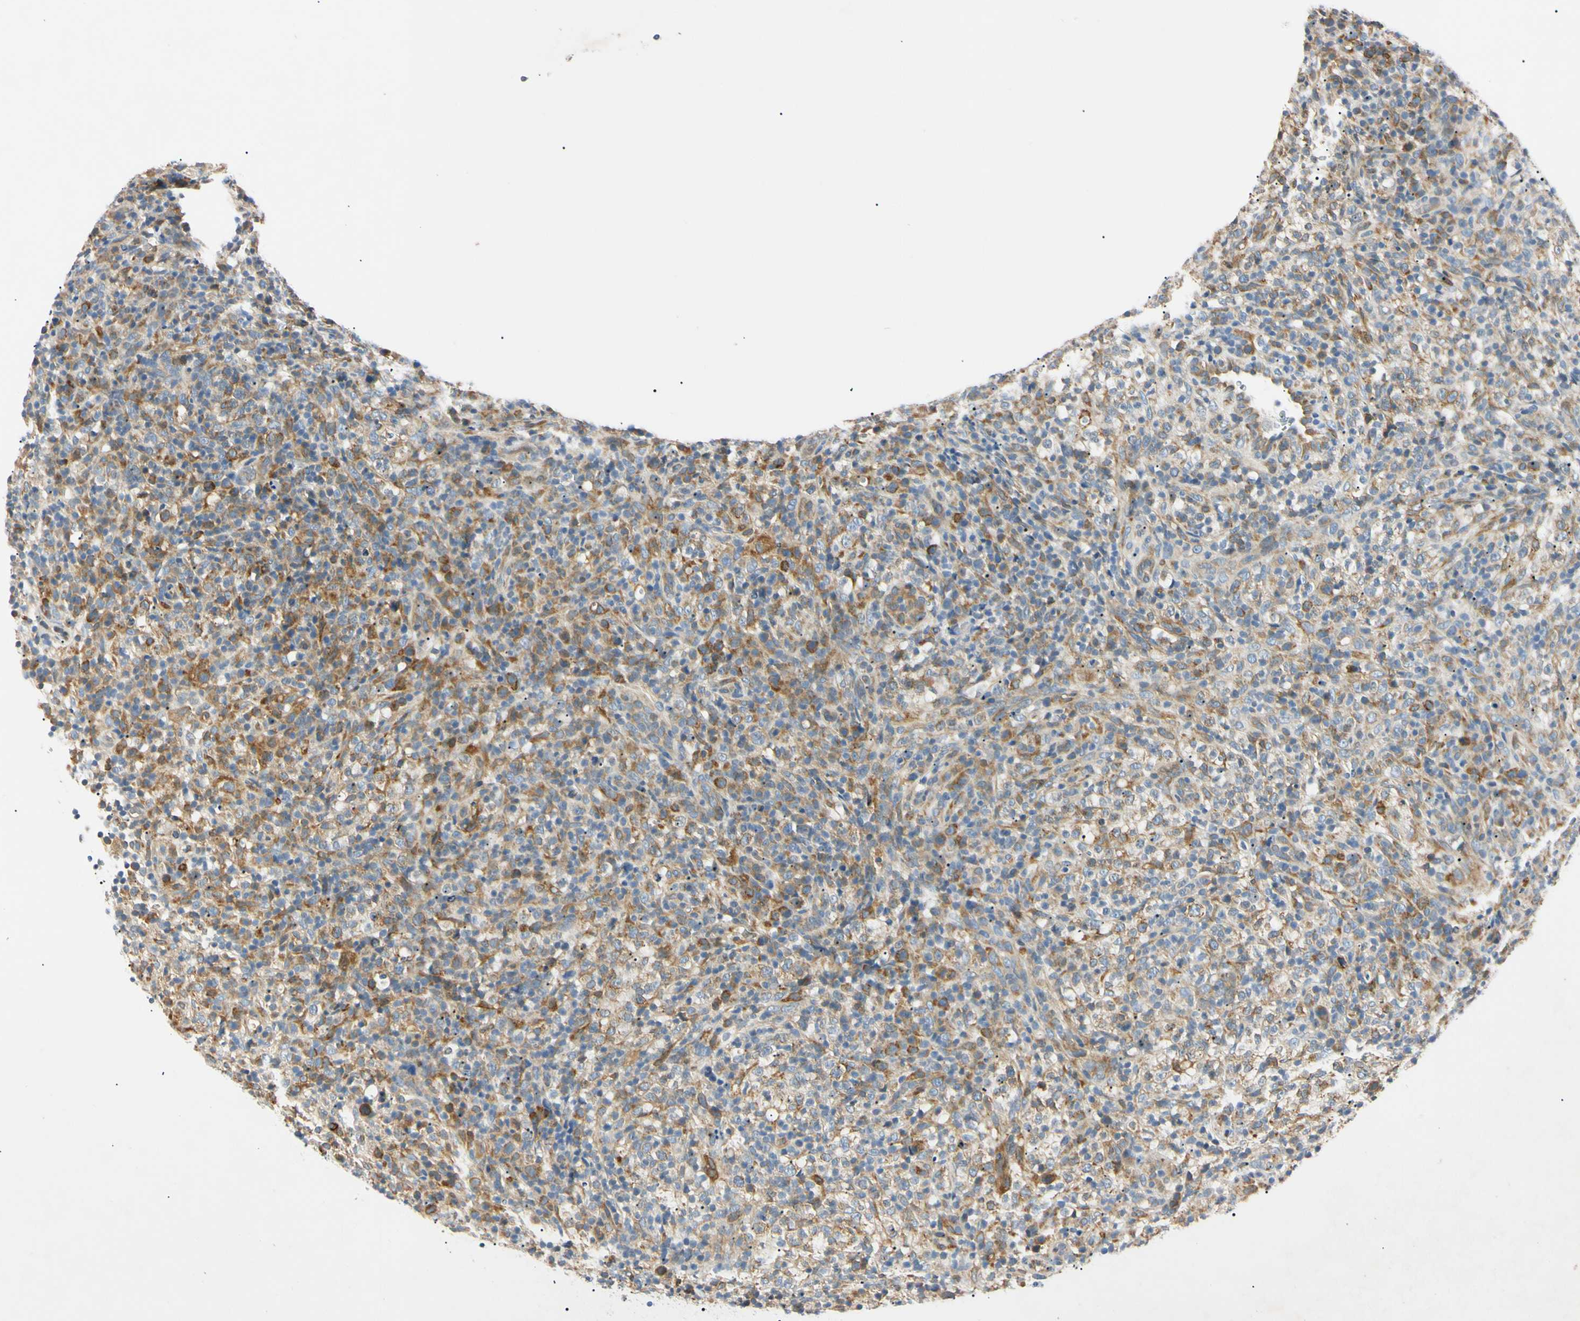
{"staining": {"intensity": "moderate", "quantity": "25%-75%", "location": "cytoplasmic/membranous"}, "tissue": "lymphoma", "cell_type": "Tumor cells", "image_type": "cancer", "snomed": [{"axis": "morphology", "description": "Malignant lymphoma, non-Hodgkin's type, High grade"}, {"axis": "topography", "description": "Lymph node"}], "caption": "Approximately 25%-75% of tumor cells in human high-grade malignant lymphoma, non-Hodgkin's type exhibit moderate cytoplasmic/membranous protein expression as visualized by brown immunohistochemical staining.", "gene": "DNAJB12", "patient": {"sex": "female", "age": 76}}